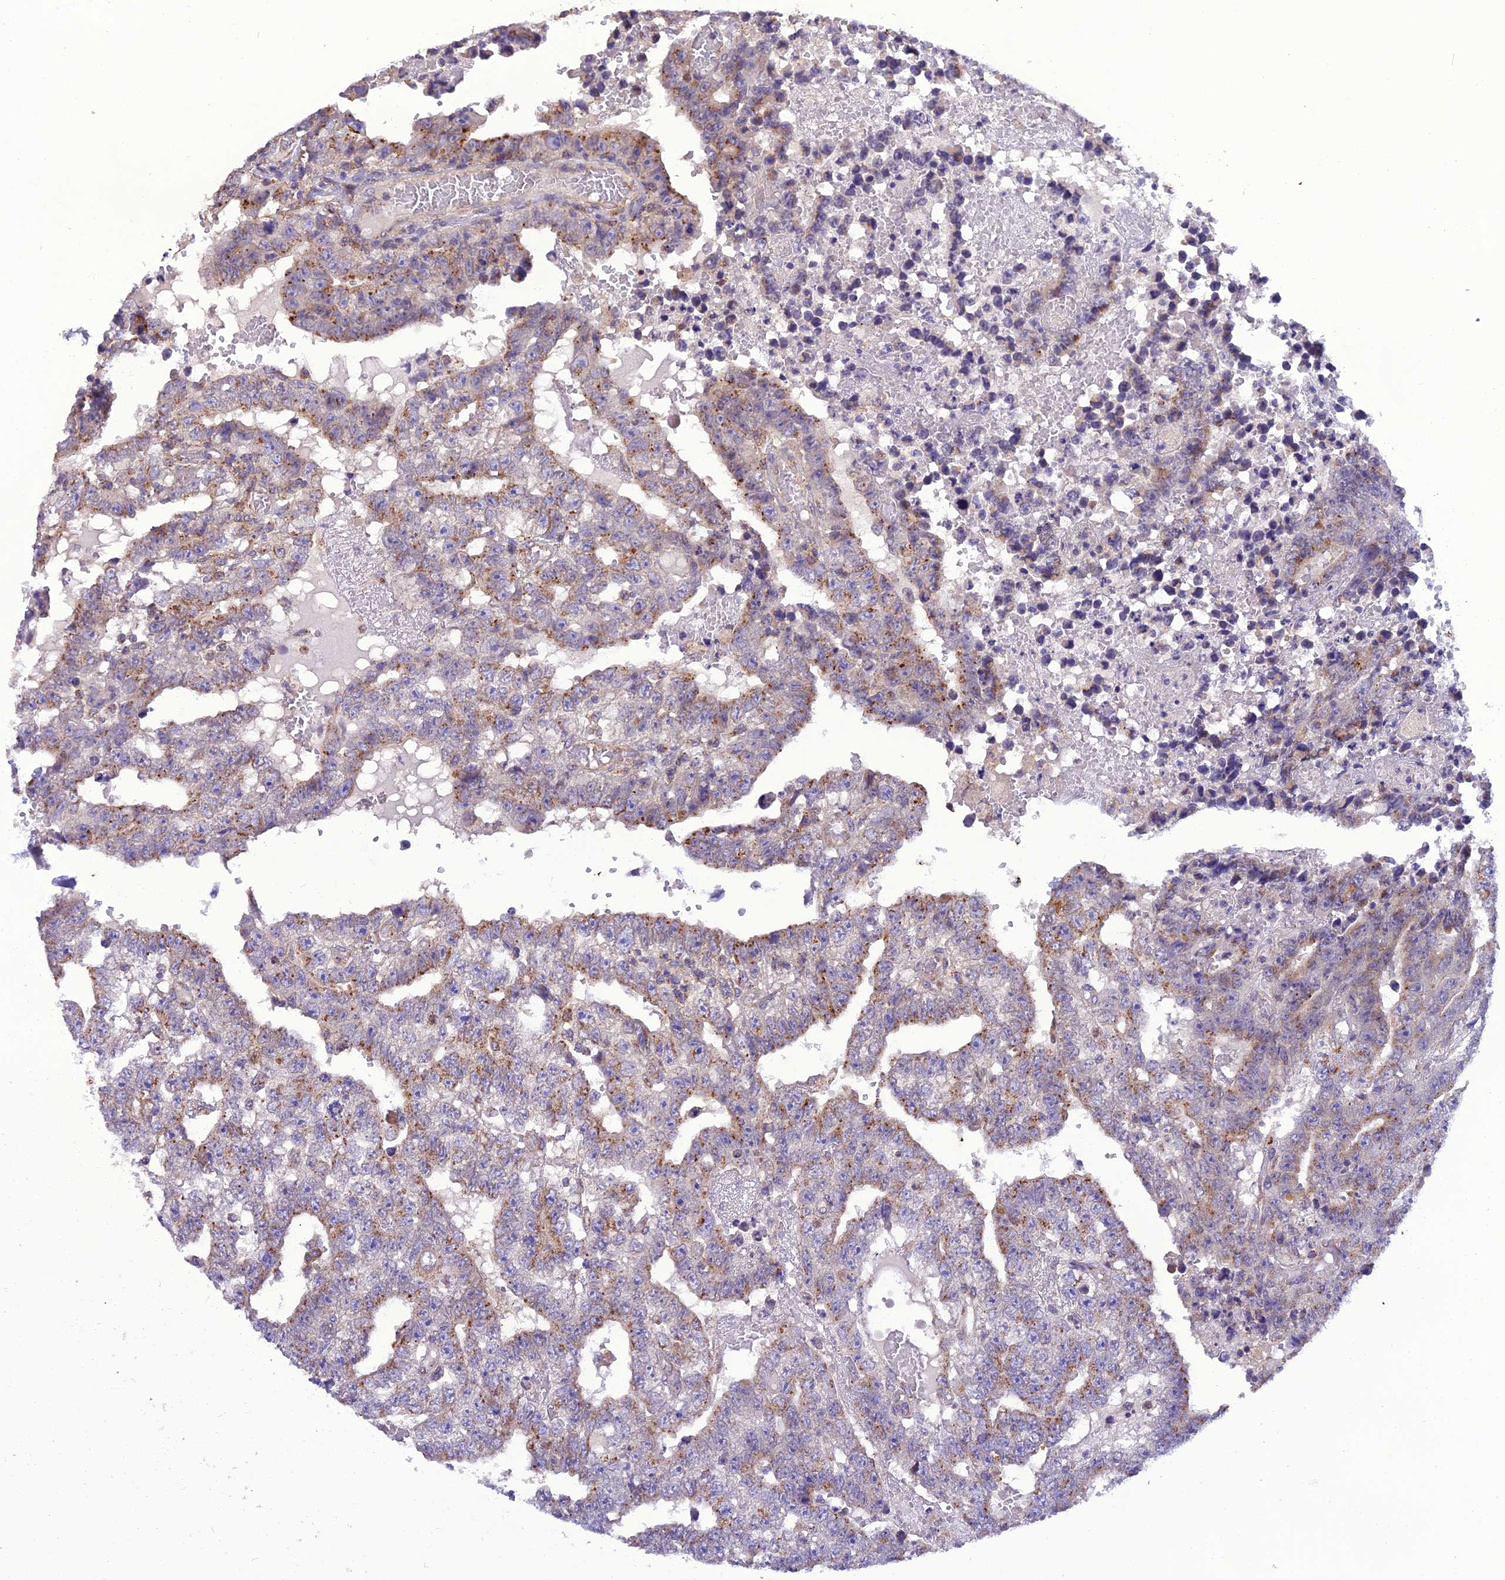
{"staining": {"intensity": "moderate", "quantity": "25%-75%", "location": "cytoplasmic/membranous"}, "tissue": "testis cancer", "cell_type": "Tumor cells", "image_type": "cancer", "snomed": [{"axis": "morphology", "description": "Carcinoma, Embryonal, NOS"}, {"axis": "topography", "description": "Testis"}], "caption": "Immunohistochemistry (IHC) histopathology image of neoplastic tissue: testis embryonal carcinoma stained using immunohistochemistry (IHC) displays medium levels of moderate protein expression localized specifically in the cytoplasmic/membranous of tumor cells, appearing as a cytoplasmic/membranous brown color.", "gene": "GOLPH3", "patient": {"sex": "male", "age": 25}}